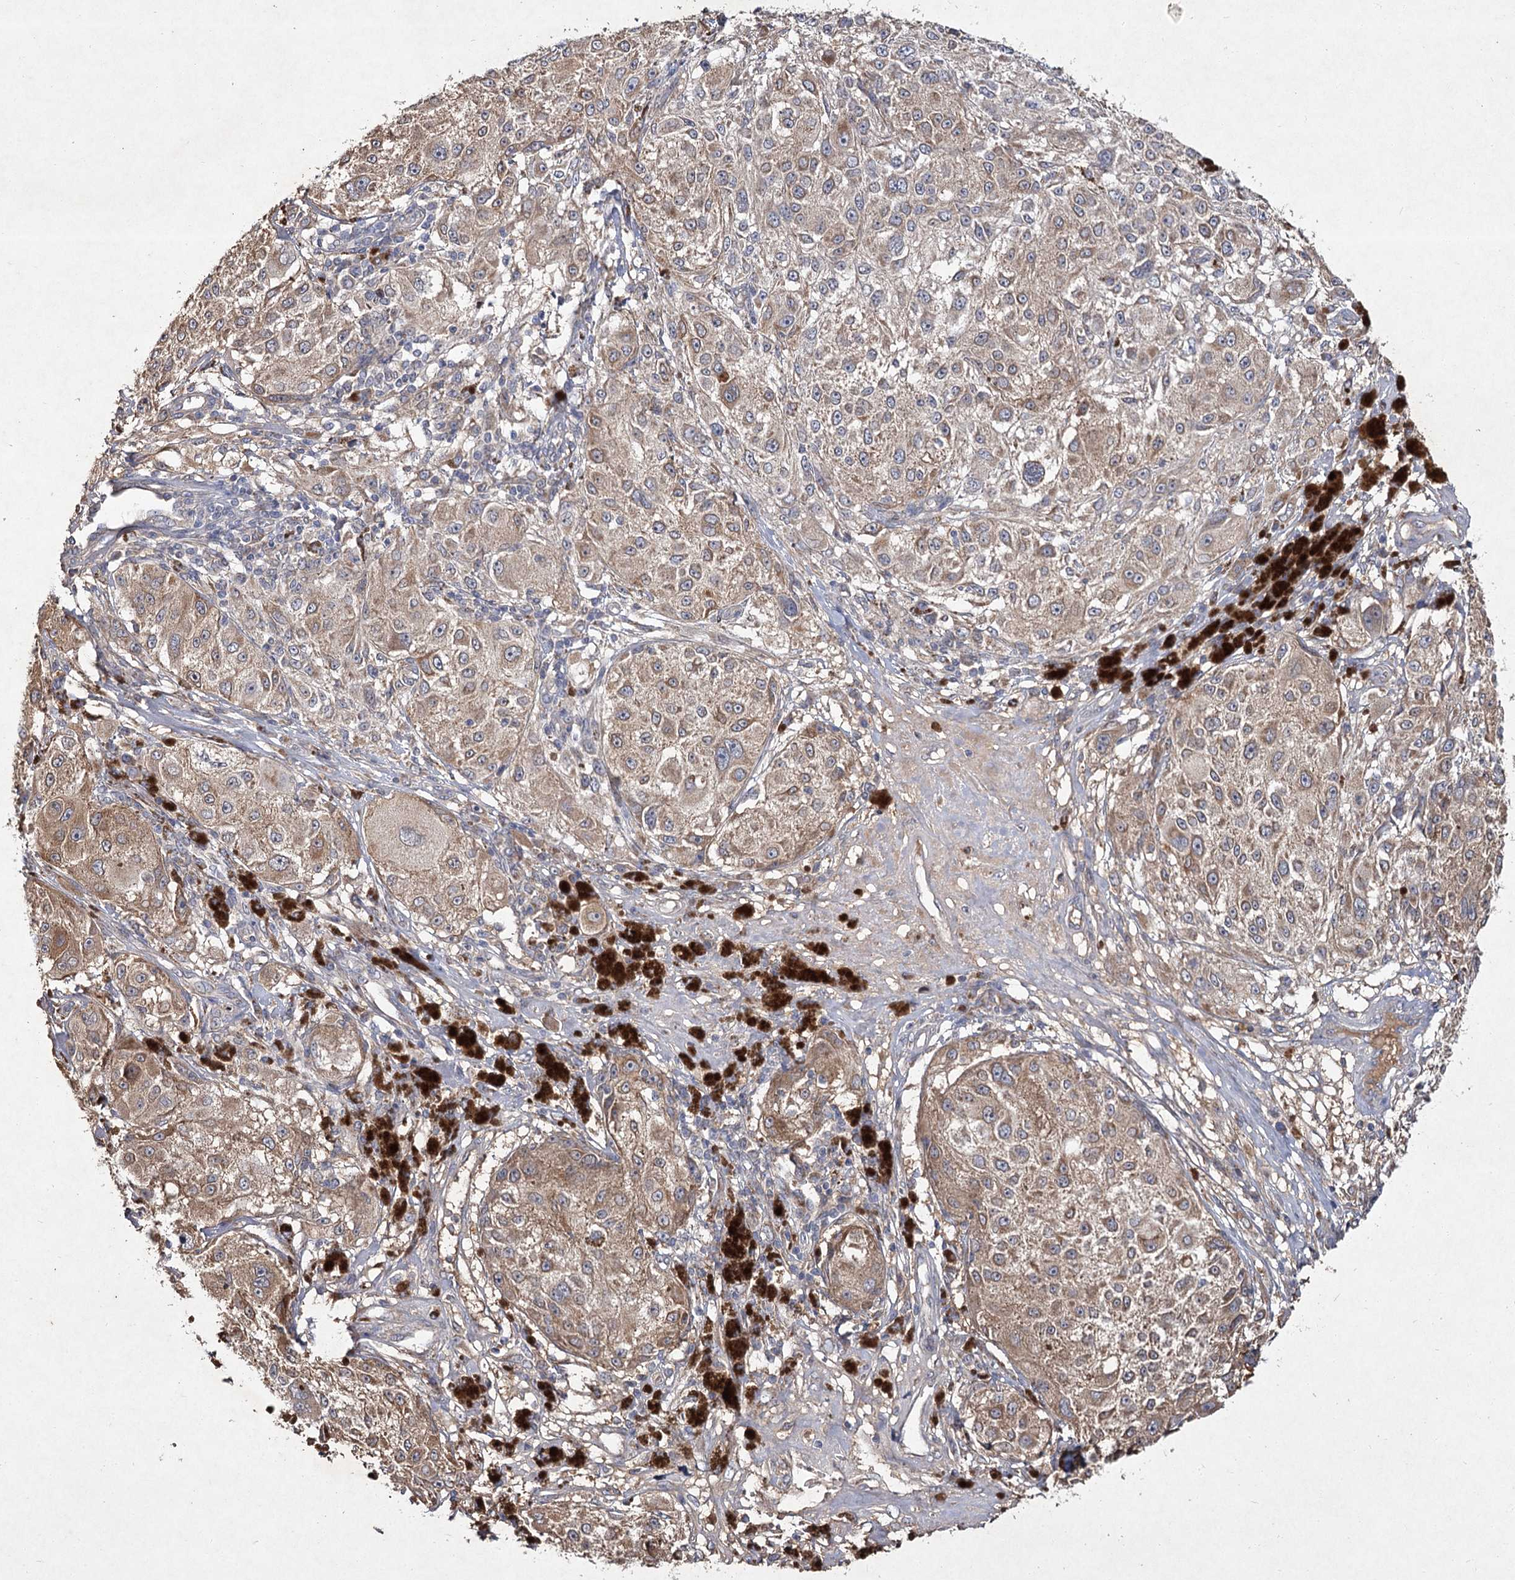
{"staining": {"intensity": "weak", "quantity": ">75%", "location": "cytoplasmic/membranous"}, "tissue": "melanoma", "cell_type": "Tumor cells", "image_type": "cancer", "snomed": [{"axis": "morphology", "description": "Necrosis, NOS"}, {"axis": "morphology", "description": "Malignant melanoma, NOS"}, {"axis": "topography", "description": "Skin"}], "caption": "Malignant melanoma stained with a protein marker reveals weak staining in tumor cells.", "gene": "MFN1", "patient": {"sex": "female", "age": 87}}